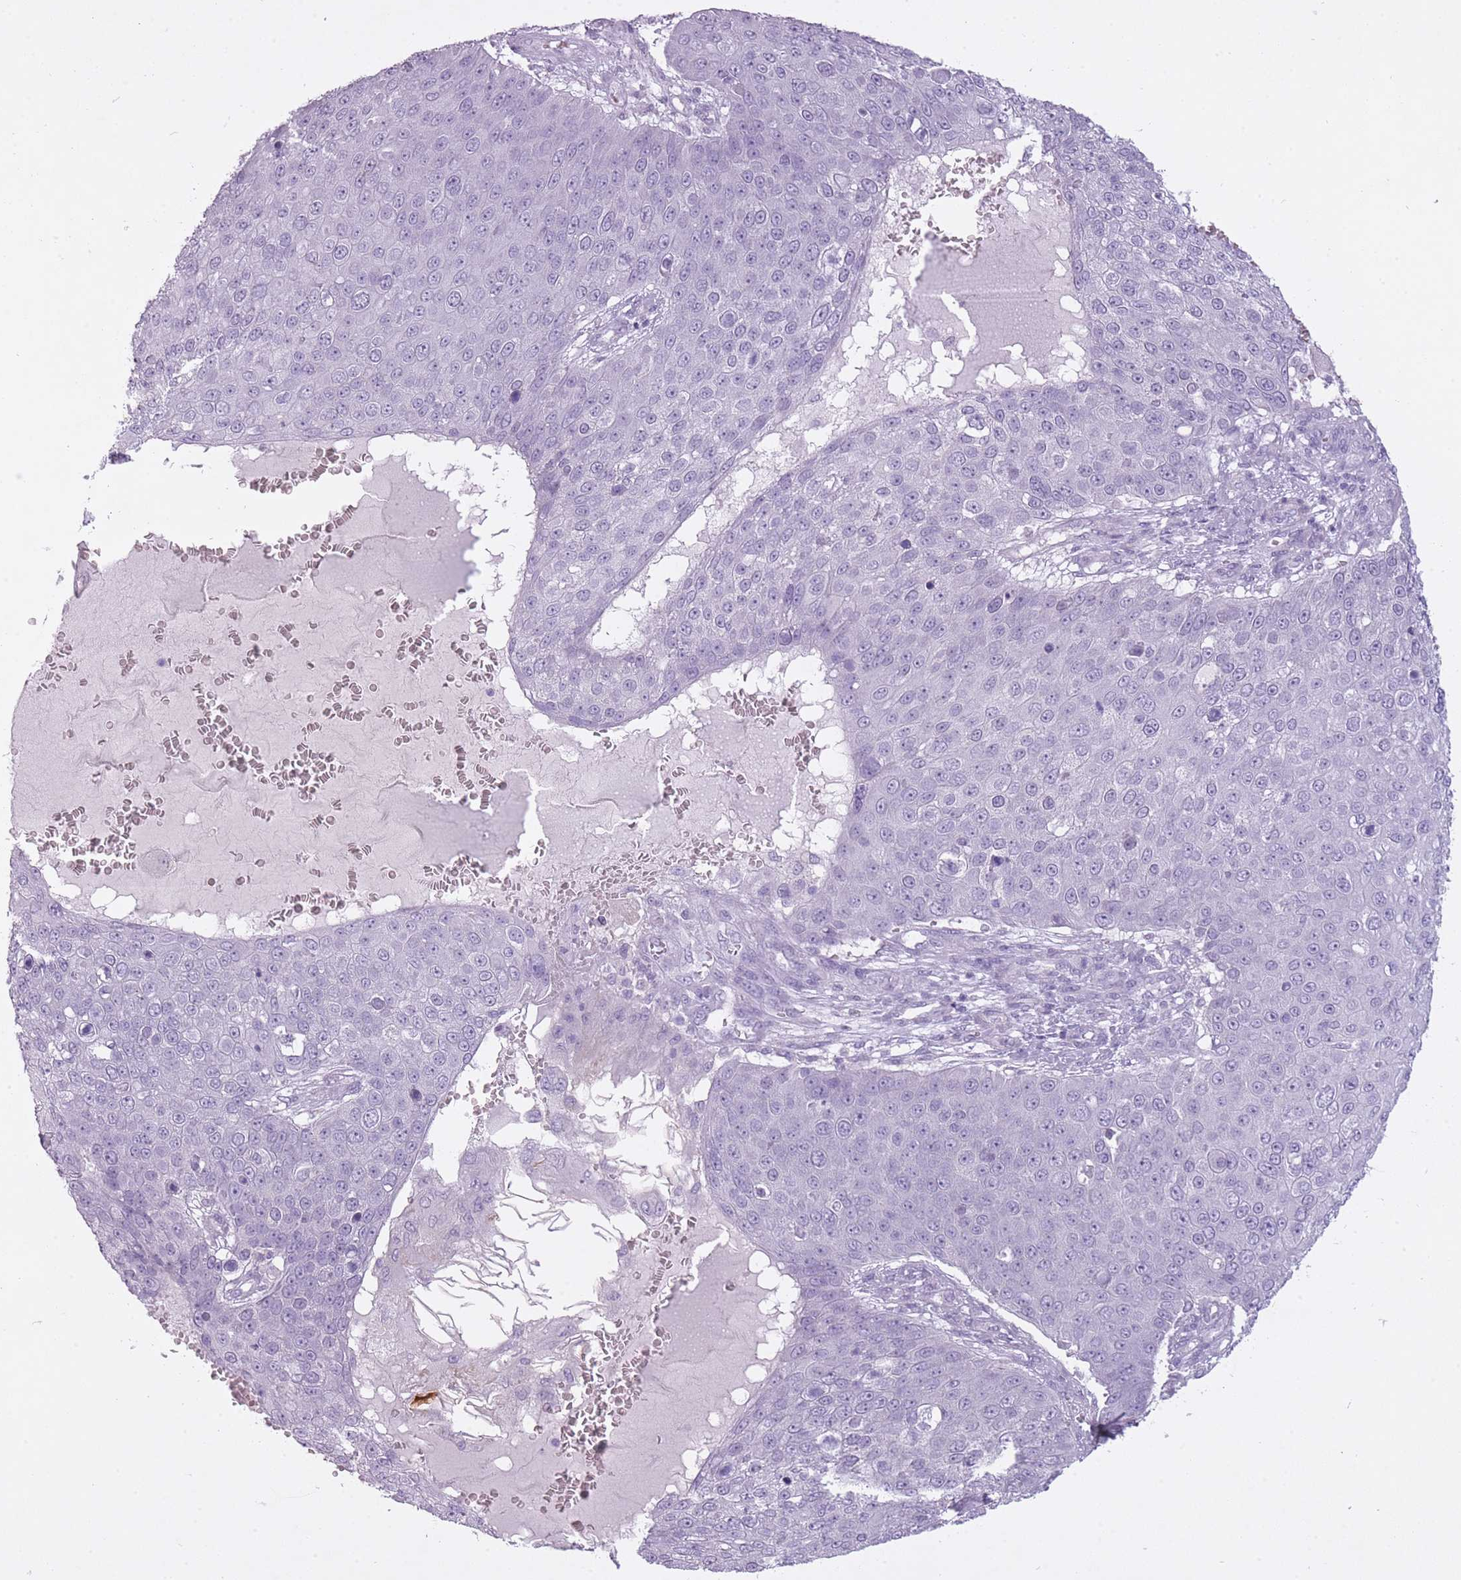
{"staining": {"intensity": "negative", "quantity": "none", "location": "none"}, "tissue": "skin cancer", "cell_type": "Tumor cells", "image_type": "cancer", "snomed": [{"axis": "morphology", "description": "Squamous cell carcinoma, NOS"}, {"axis": "topography", "description": "Skin"}], "caption": "This is an IHC photomicrograph of human squamous cell carcinoma (skin). There is no expression in tumor cells.", "gene": "RFX4", "patient": {"sex": "male", "age": 71}}